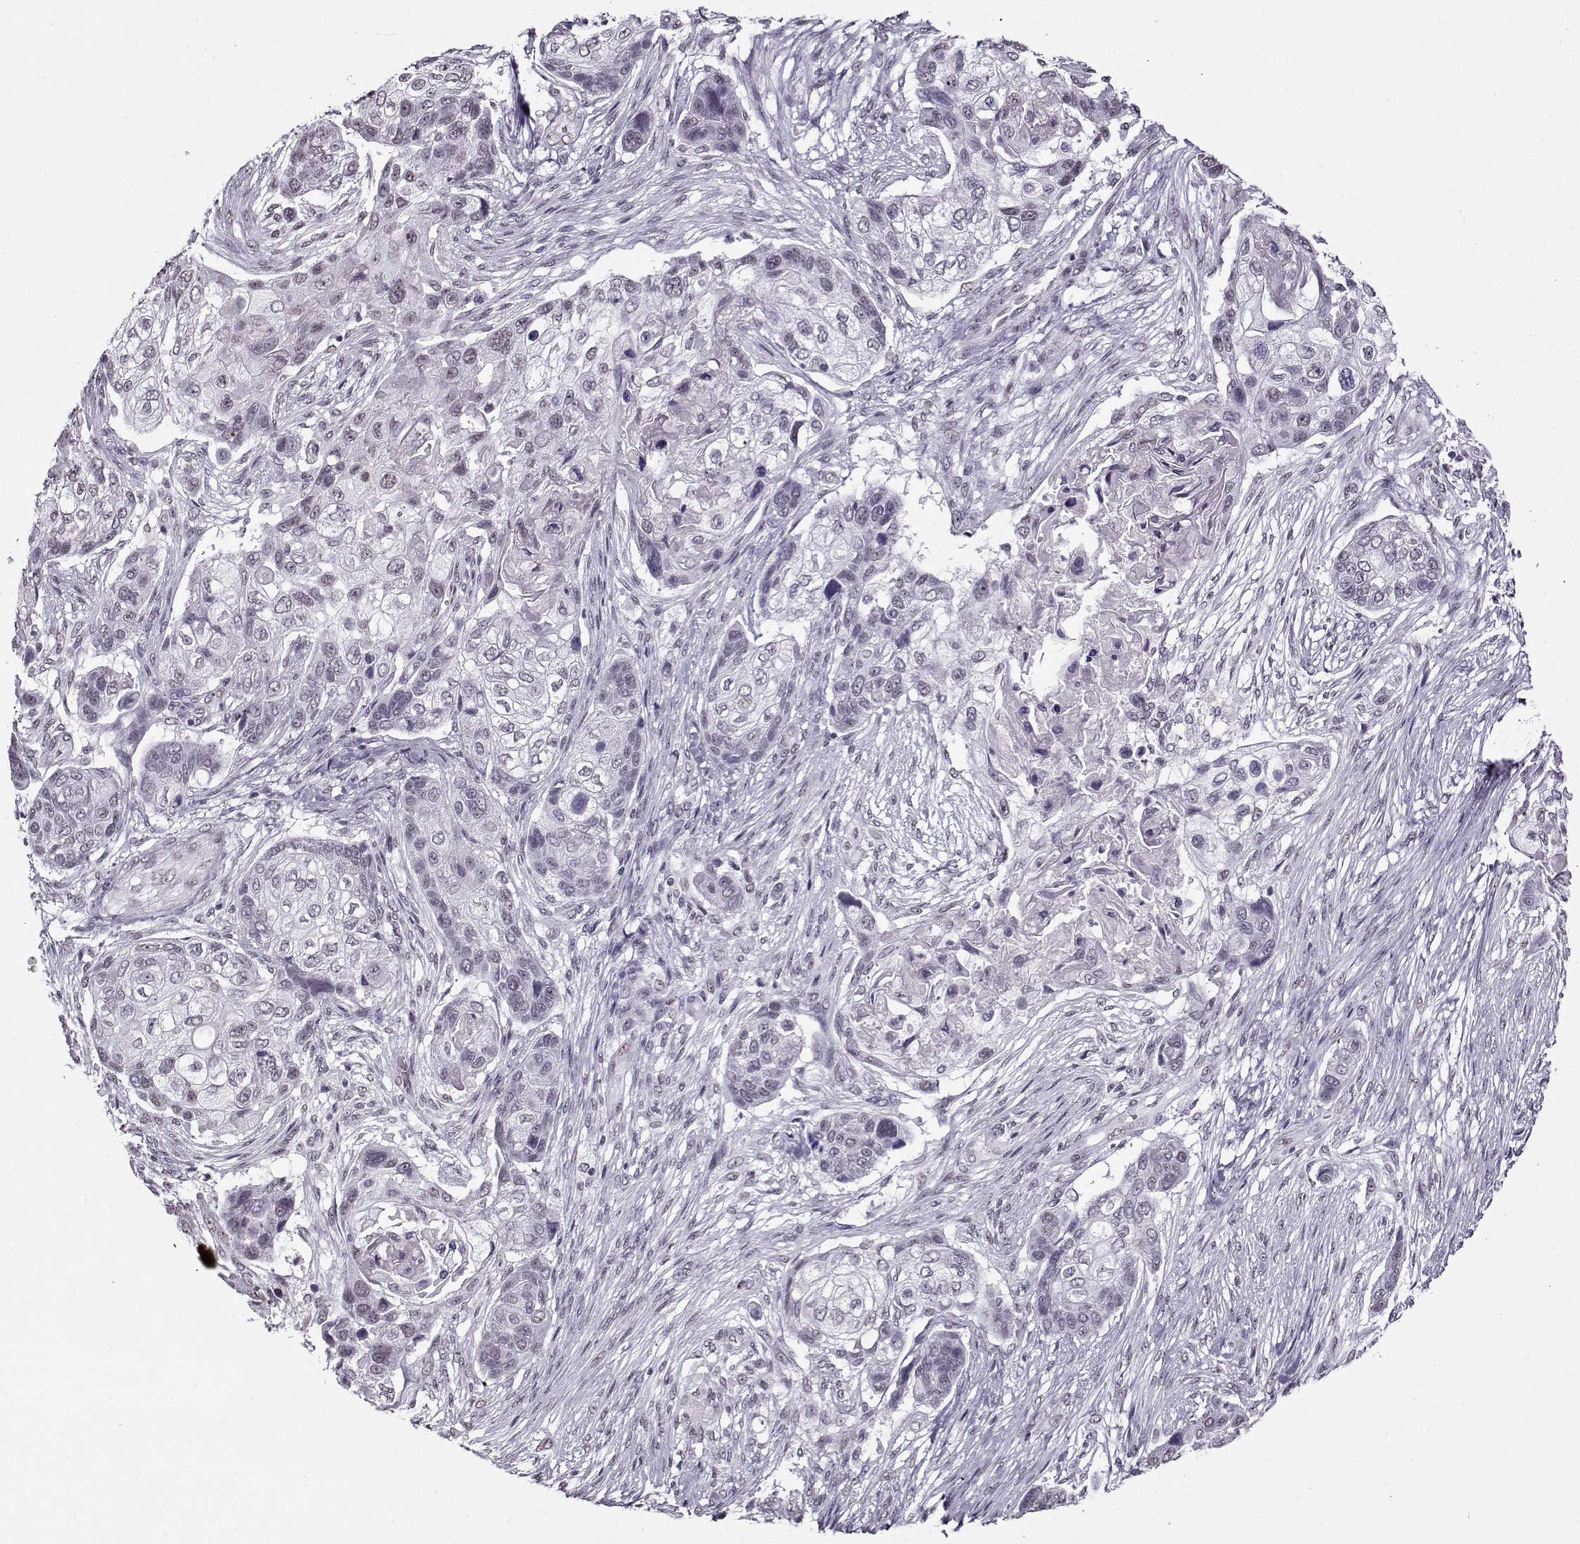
{"staining": {"intensity": "negative", "quantity": "none", "location": "none"}, "tissue": "lung cancer", "cell_type": "Tumor cells", "image_type": "cancer", "snomed": [{"axis": "morphology", "description": "Squamous cell carcinoma, NOS"}, {"axis": "topography", "description": "Lung"}], "caption": "There is no significant positivity in tumor cells of lung squamous cell carcinoma.", "gene": "PRMT8", "patient": {"sex": "male", "age": 69}}